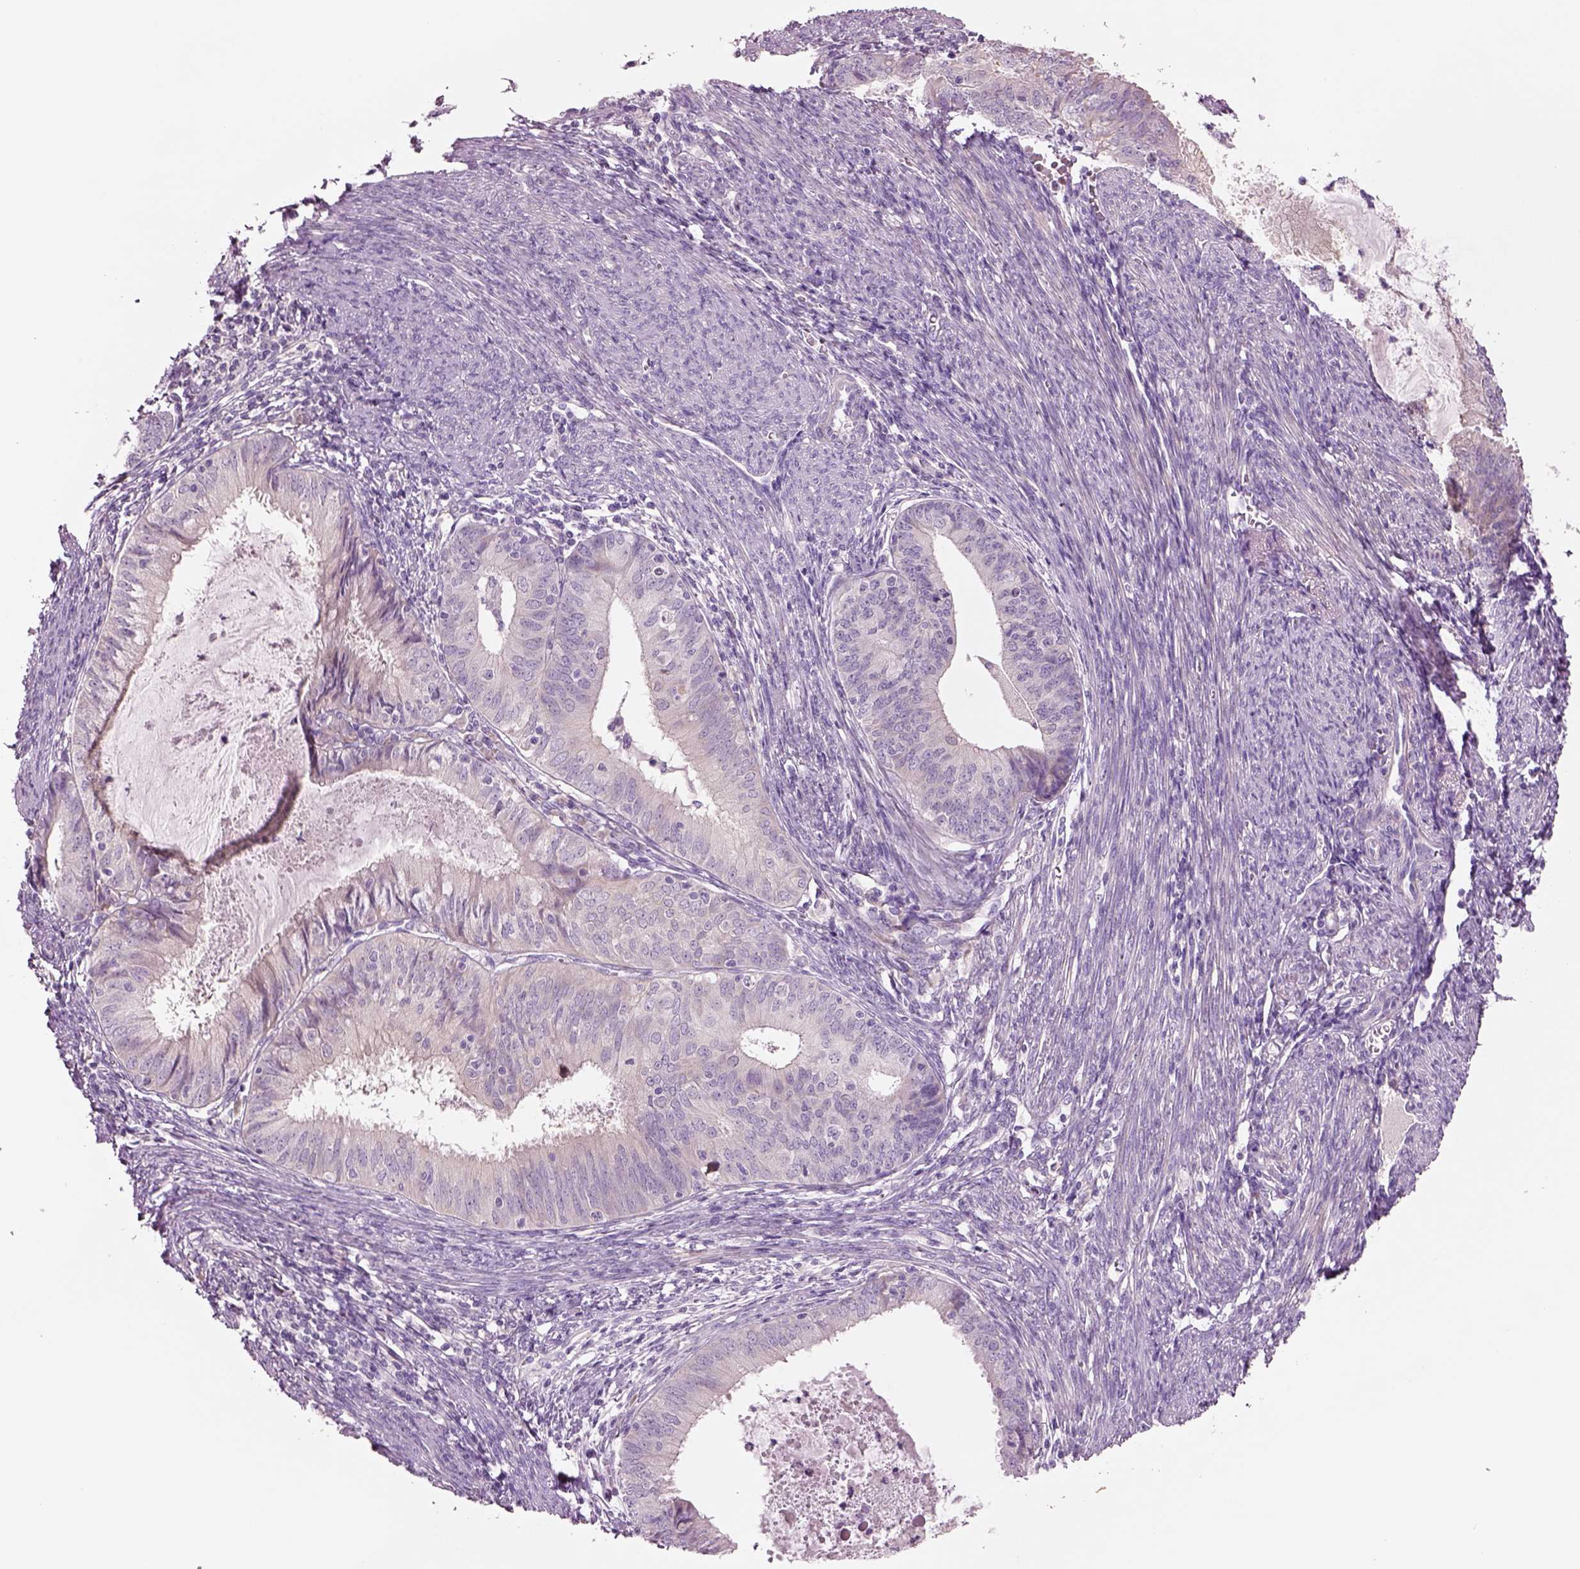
{"staining": {"intensity": "negative", "quantity": "none", "location": "none"}, "tissue": "endometrial cancer", "cell_type": "Tumor cells", "image_type": "cancer", "snomed": [{"axis": "morphology", "description": "Adenocarcinoma, NOS"}, {"axis": "topography", "description": "Endometrium"}], "caption": "Immunohistochemistry (IHC) of adenocarcinoma (endometrial) reveals no staining in tumor cells. Brightfield microscopy of IHC stained with DAB (3,3'-diaminobenzidine) (brown) and hematoxylin (blue), captured at high magnification.", "gene": "PLPP7", "patient": {"sex": "female", "age": 57}}